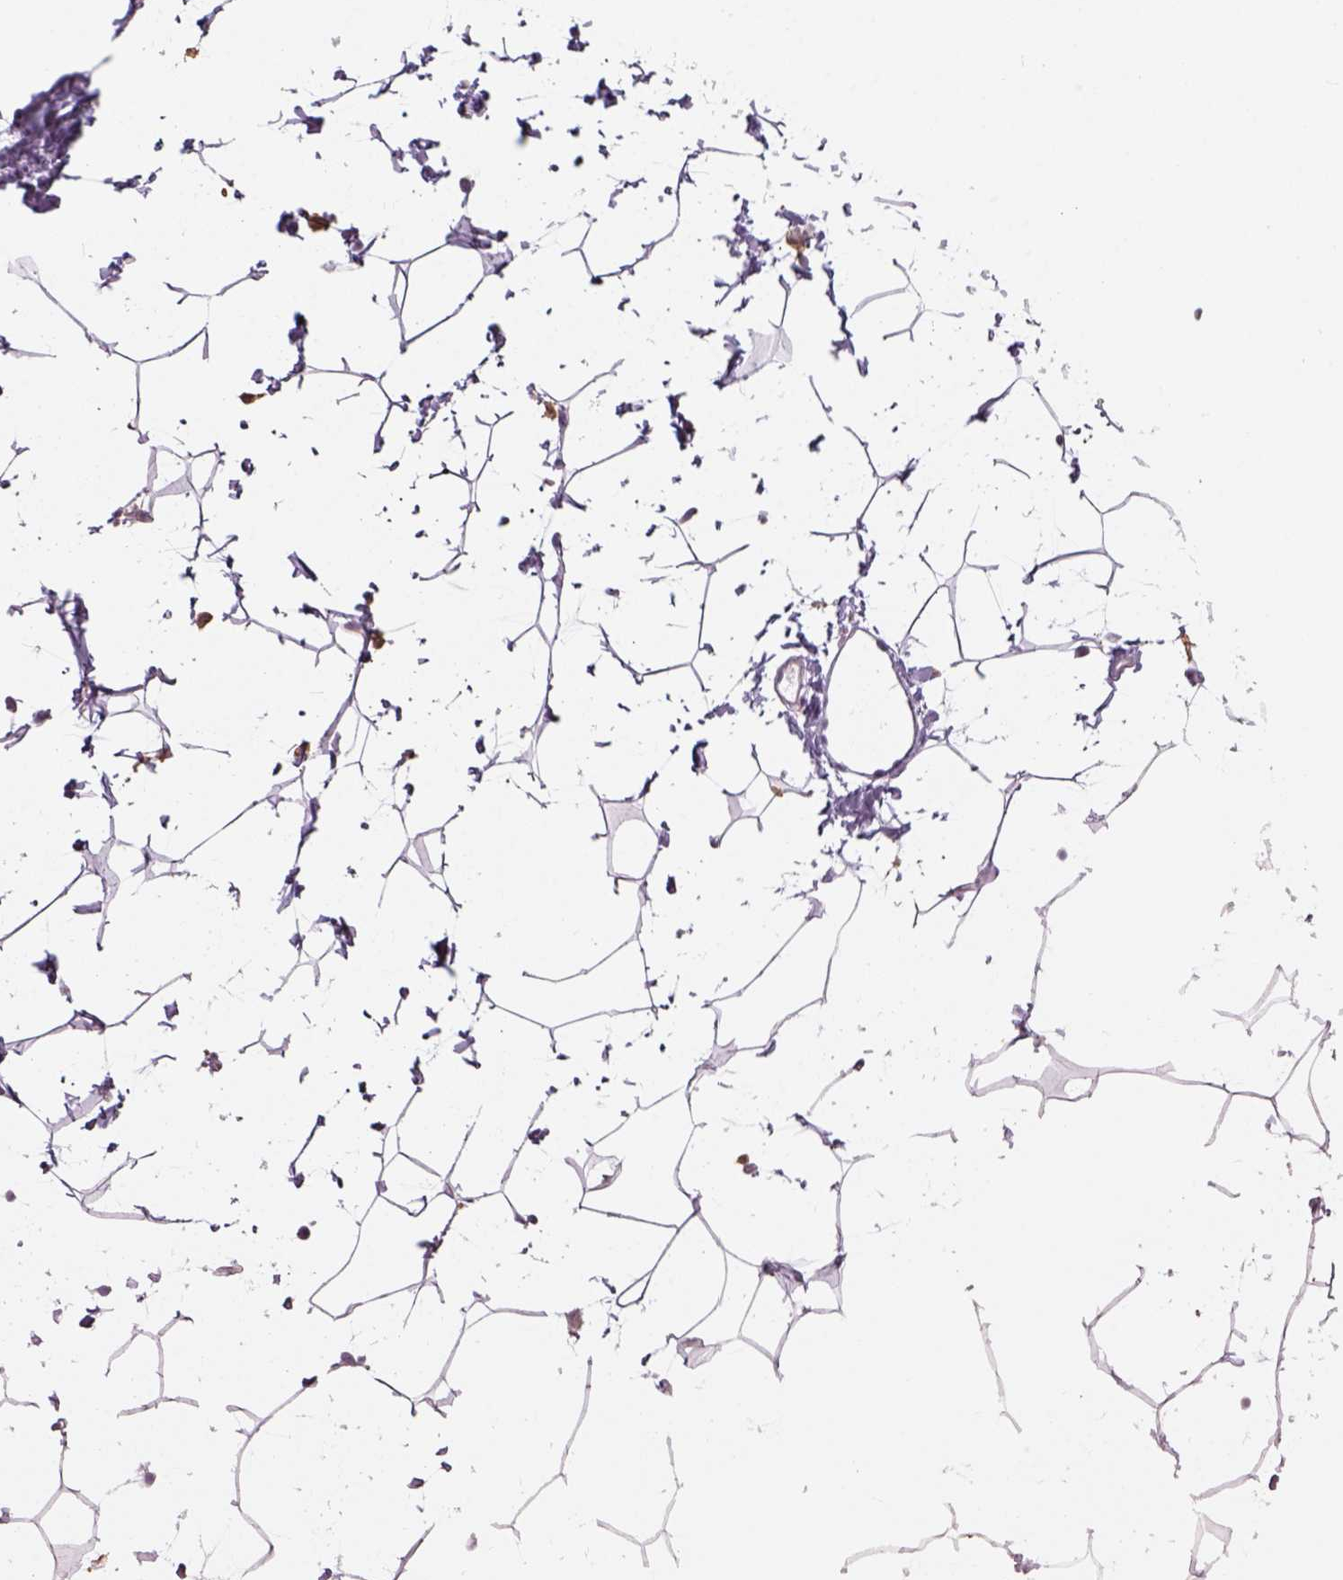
{"staining": {"intensity": "negative", "quantity": "none", "location": "none"}, "tissue": "breast", "cell_type": "Adipocytes", "image_type": "normal", "snomed": [{"axis": "morphology", "description": "Normal tissue, NOS"}, {"axis": "topography", "description": "Breast"}], "caption": "Immunohistochemical staining of normal breast exhibits no significant positivity in adipocytes.", "gene": "NAT8B", "patient": {"sex": "female", "age": 32}}